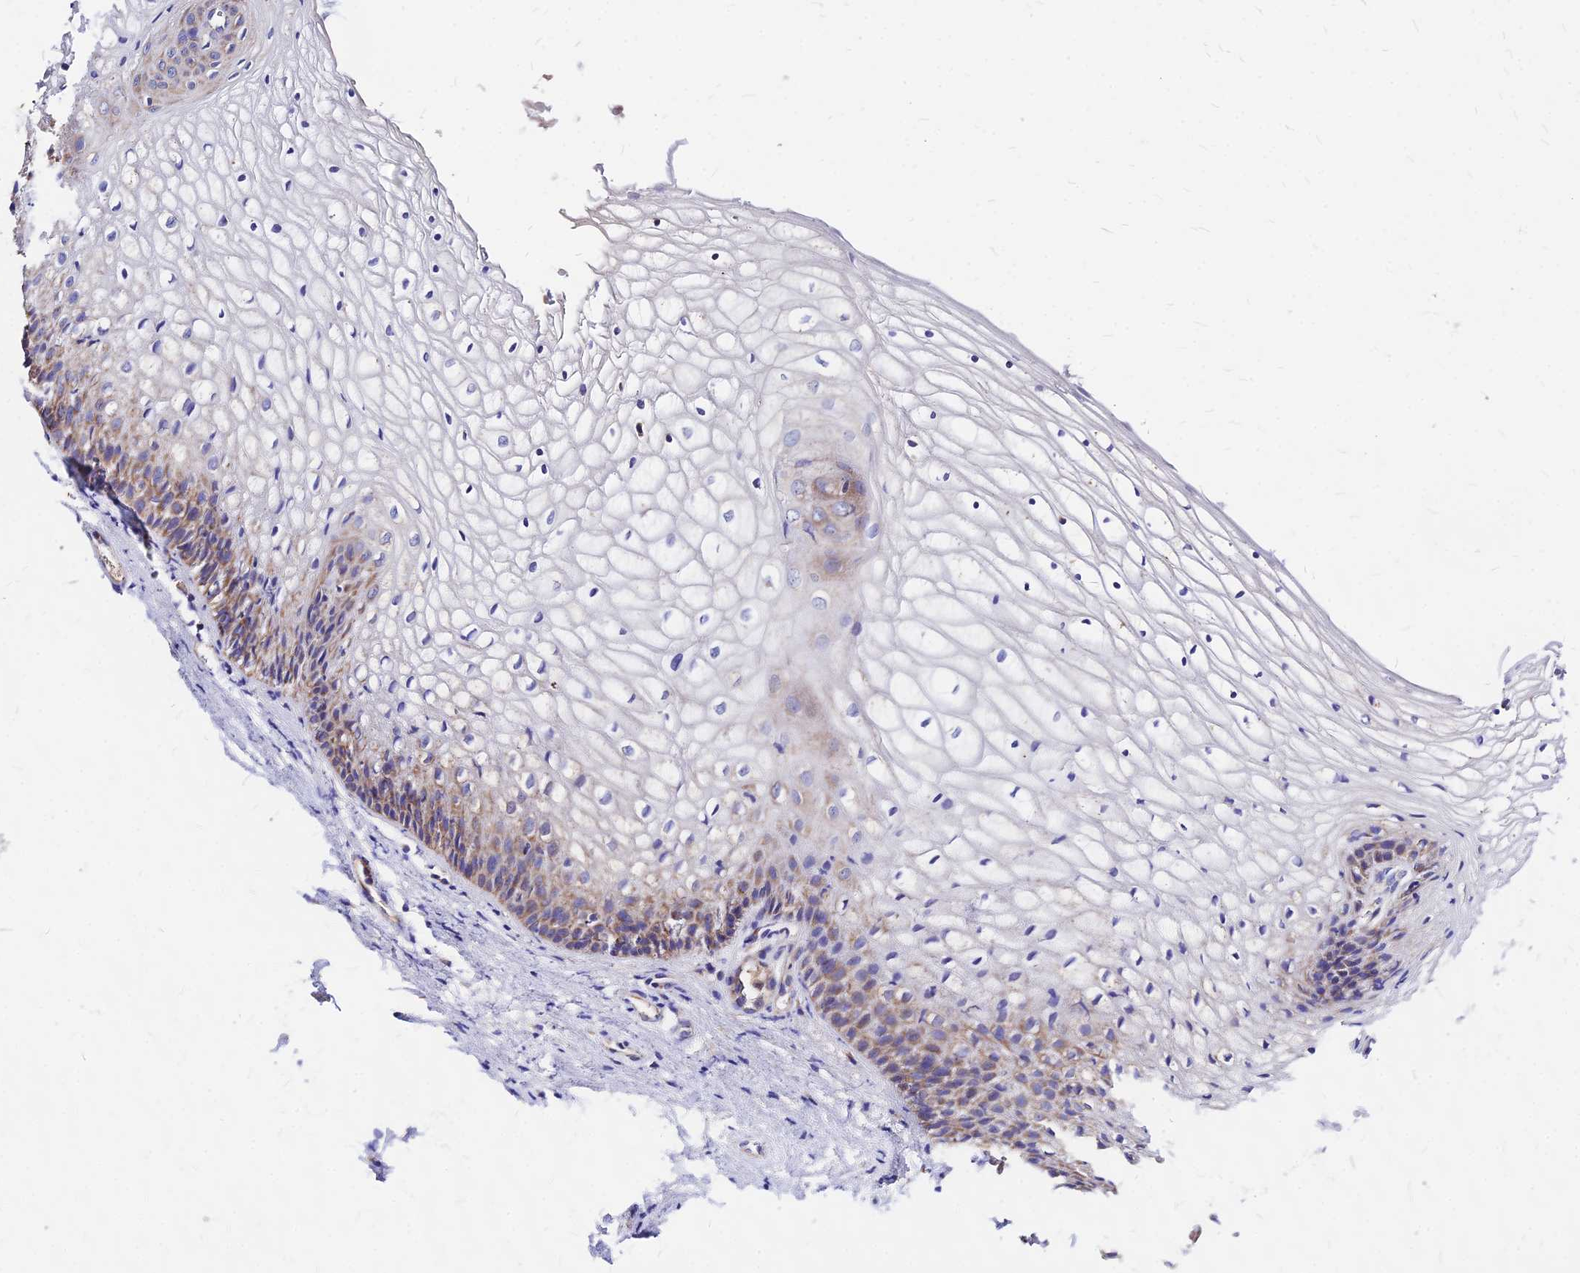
{"staining": {"intensity": "moderate", "quantity": "25%-75%", "location": "cytoplasmic/membranous"}, "tissue": "vagina", "cell_type": "Squamous epithelial cells", "image_type": "normal", "snomed": [{"axis": "morphology", "description": "Normal tissue, NOS"}, {"axis": "topography", "description": "Vagina"}], "caption": "Immunohistochemistry image of benign human vagina stained for a protein (brown), which shows medium levels of moderate cytoplasmic/membranous staining in about 25%-75% of squamous epithelial cells.", "gene": "MRPL3", "patient": {"sex": "female", "age": 34}}